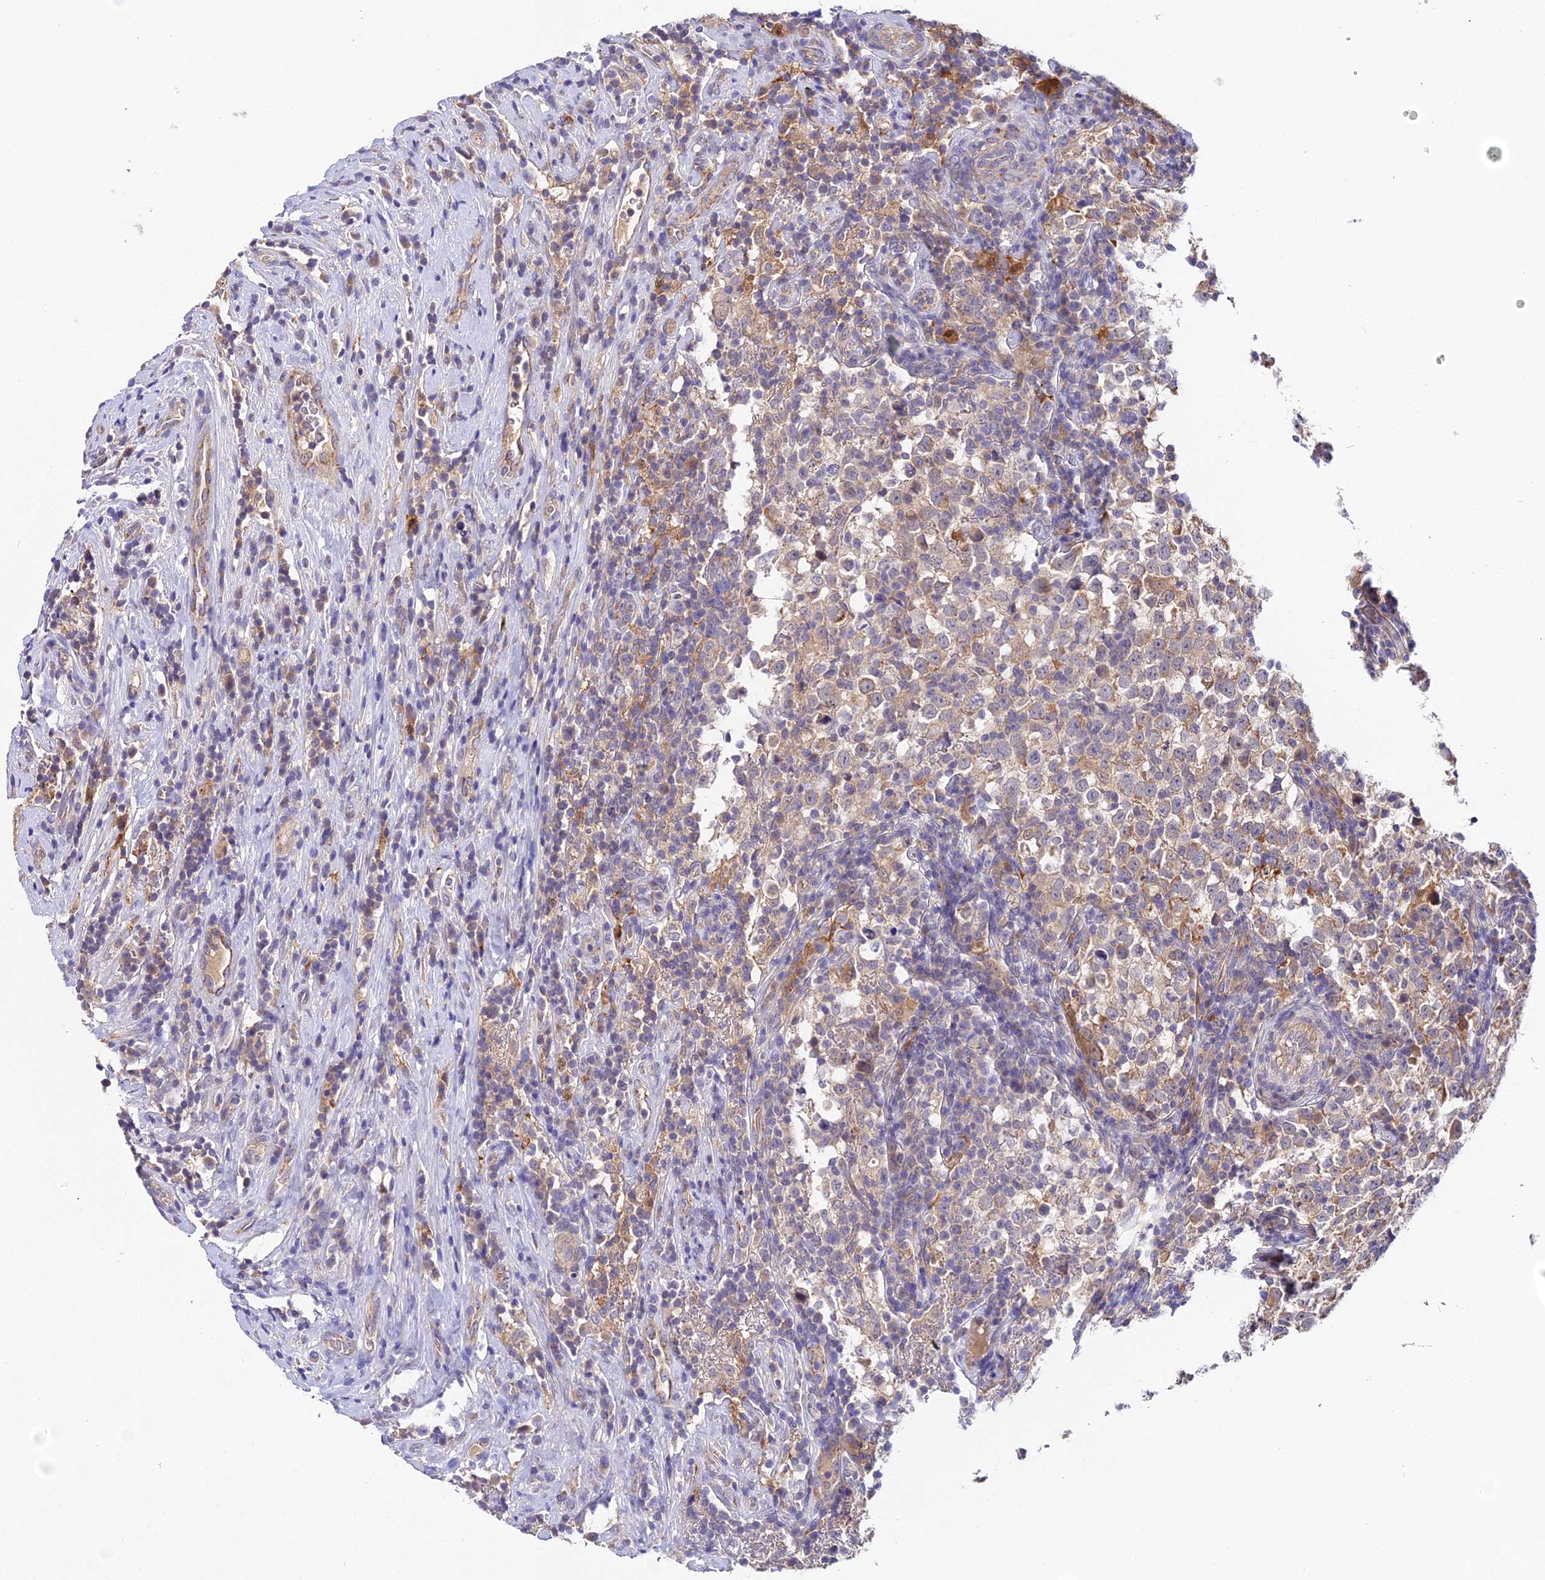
{"staining": {"intensity": "weak", "quantity": ">75%", "location": "cytoplasmic/membranous"}, "tissue": "testis cancer", "cell_type": "Tumor cells", "image_type": "cancer", "snomed": [{"axis": "morphology", "description": "Normal tissue, NOS"}, {"axis": "morphology", "description": "Seminoma, NOS"}, {"axis": "topography", "description": "Testis"}], "caption": "Protein expression analysis of seminoma (testis) reveals weak cytoplasmic/membranous positivity in about >75% of tumor cells.", "gene": "ZBED8", "patient": {"sex": "male", "age": 43}}